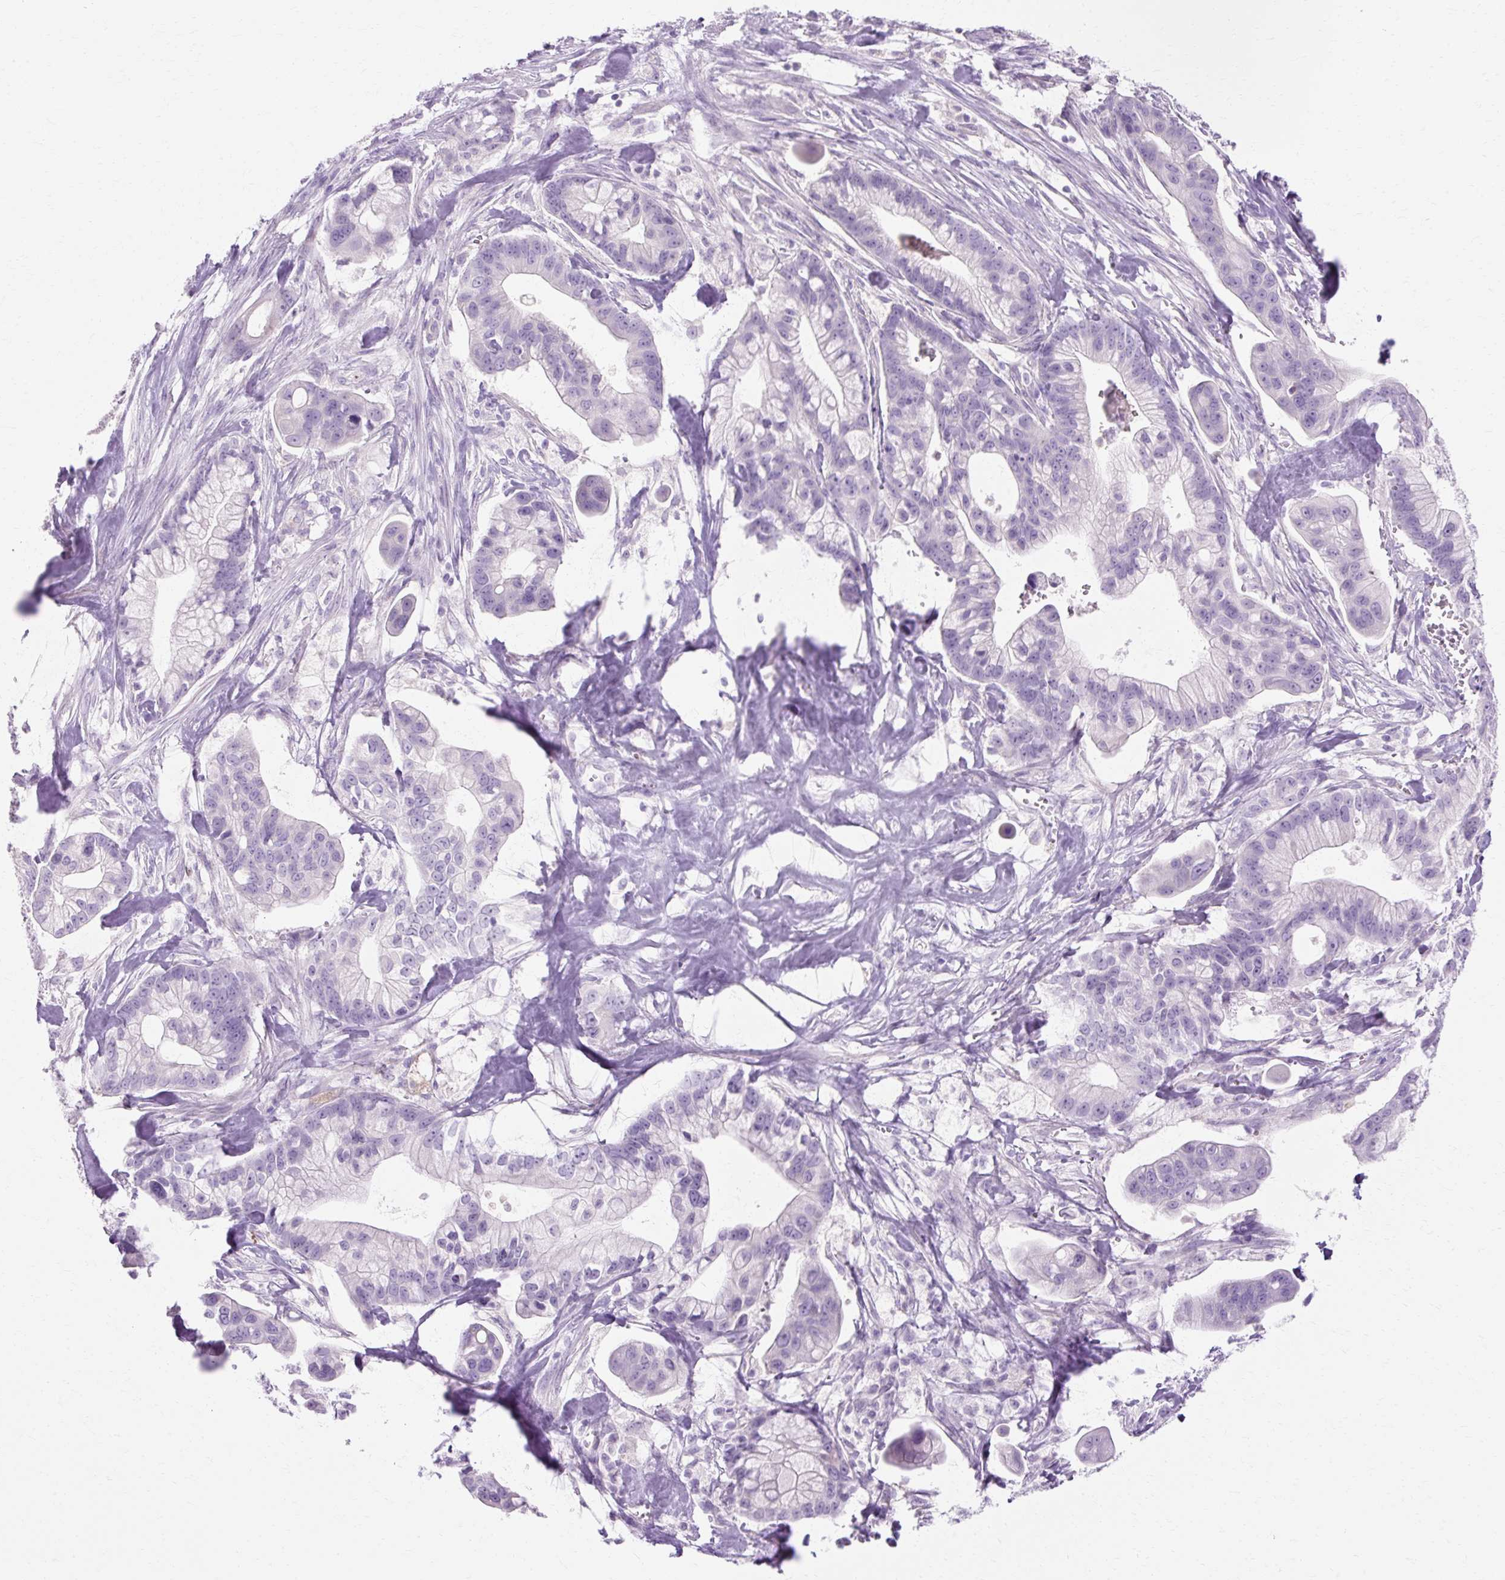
{"staining": {"intensity": "negative", "quantity": "none", "location": "none"}, "tissue": "pancreatic cancer", "cell_type": "Tumor cells", "image_type": "cancer", "snomed": [{"axis": "morphology", "description": "Adenocarcinoma, NOS"}, {"axis": "topography", "description": "Pancreas"}], "caption": "Immunohistochemistry (IHC) of pancreatic cancer shows no positivity in tumor cells. (DAB (3,3'-diaminobenzidine) immunohistochemistry (IHC) visualized using brightfield microscopy, high magnification).", "gene": "HSD11B1", "patient": {"sex": "male", "age": 68}}